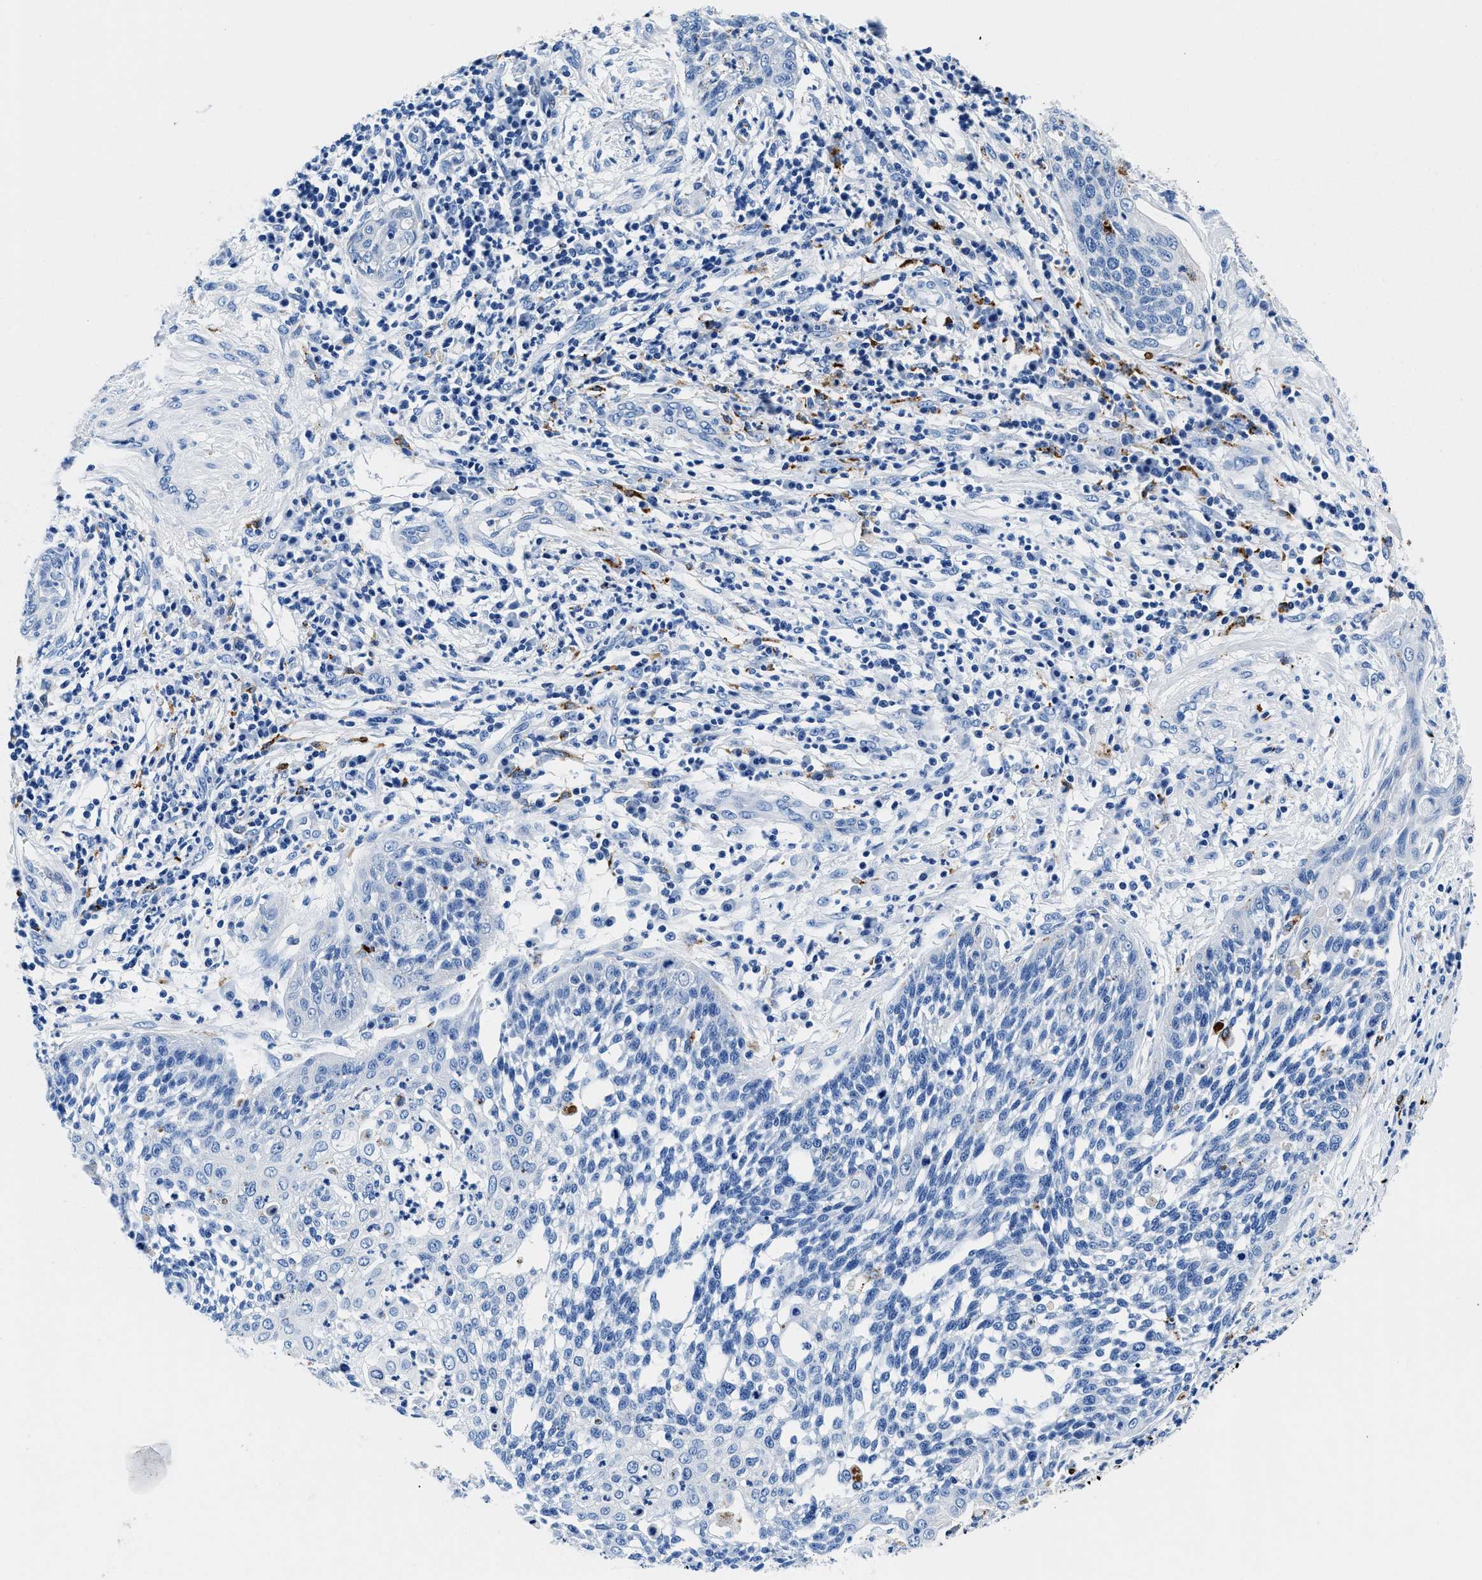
{"staining": {"intensity": "negative", "quantity": "none", "location": "none"}, "tissue": "cervical cancer", "cell_type": "Tumor cells", "image_type": "cancer", "snomed": [{"axis": "morphology", "description": "Squamous cell carcinoma, NOS"}, {"axis": "topography", "description": "Cervix"}], "caption": "Cervical cancer (squamous cell carcinoma) was stained to show a protein in brown. There is no significant expression in tumor cells.", "gene": "OR14K1", "patient": {"sex": "female", "age": 34}}